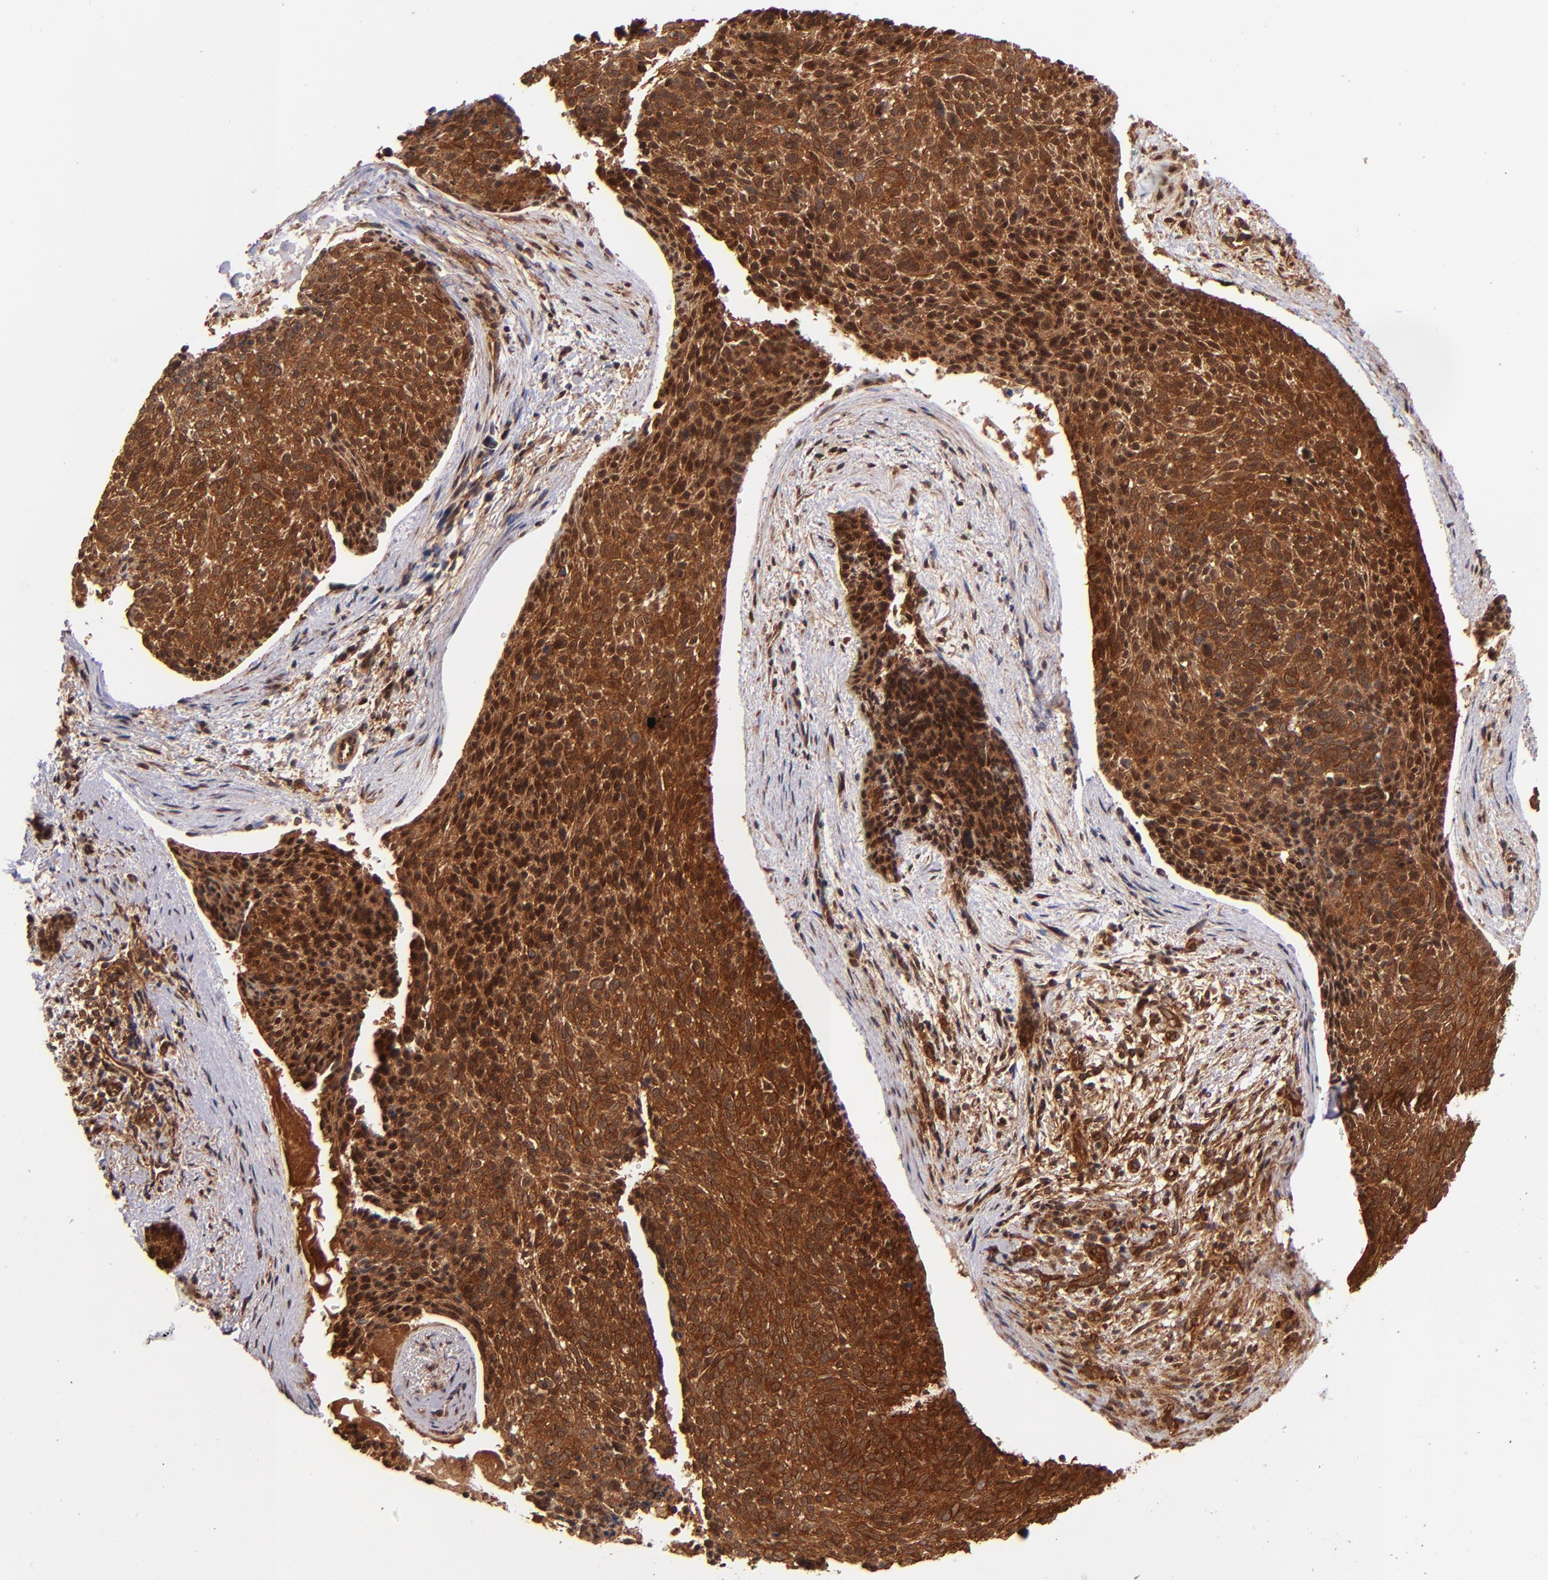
{"staining": {"intensity": "strong", "quantity": ">75%", "location": "cytoplasmic/membranous"}, "tissue": "skin cancer", "cell_type": "Tumor cells", "image_type": "cancer", "snomed": [{"axis": "morphology", "description": "Normal tissue, NOS"}, {"axis": "morphology", "description": "Basal cell carcinoma"}, {"axis": "topography", "description": "Skin"}], "caption": "Immunohistochemical staining of human skin cancer shows high levels of strong cytoplasmic/membranous positivity in approximately >75% of tumor cells.", "gene": "STX8", "patient": {"sex": "female", "age": 57}}